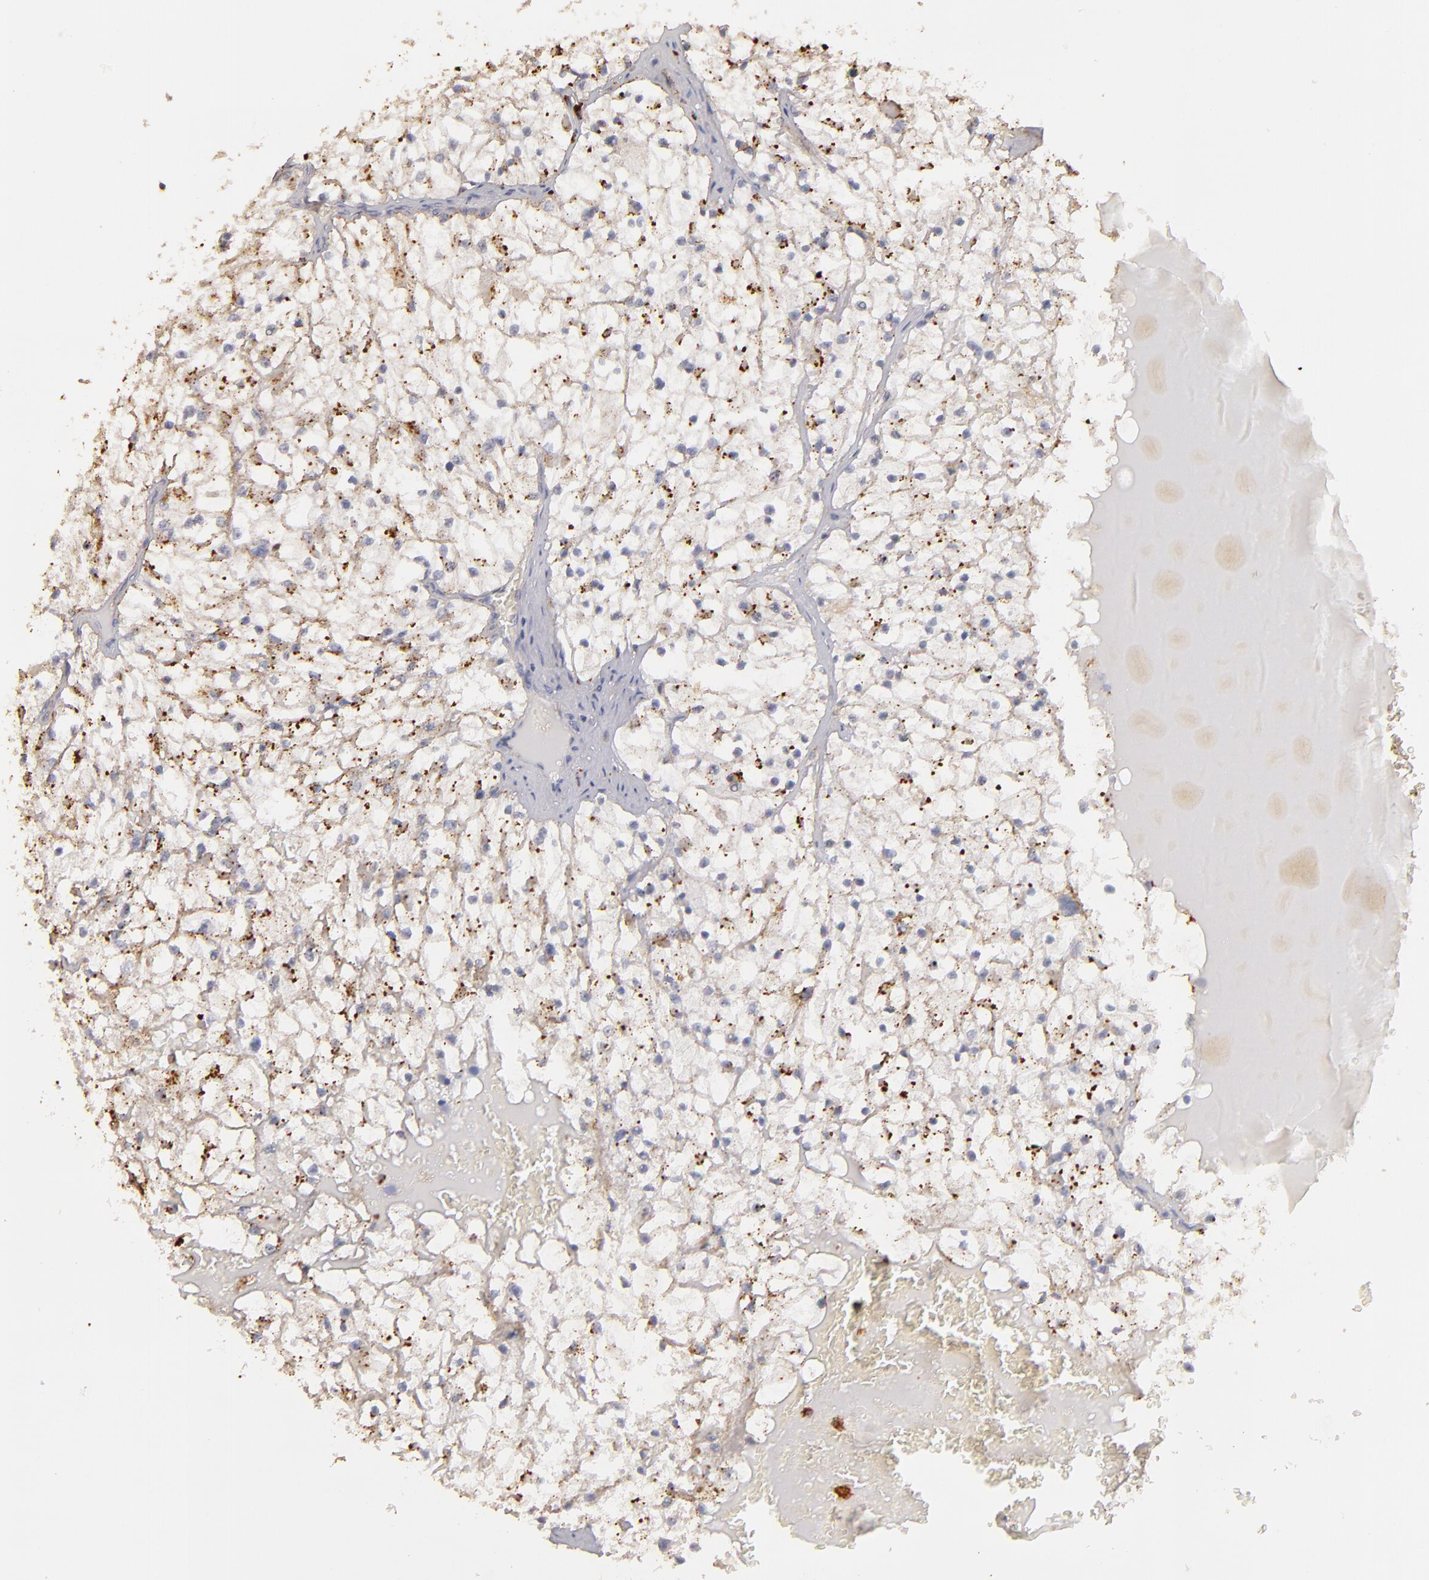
{"staining": {"intensity": "weak", "quantity": ">75%", "location": "cytoplasmic/membranous"}, "tissue": "renal cancer", "cell_type": "Tumor cells", "image_type": "cancer", "snomed": [{"axis": "morphology", "description": "Adenocarcinoma, NOS"}, {"axis": "topography", "description": "Kidney"}], "caption": "Adenocarcinoma (renal) stained with a brown dye reveals weak cytoplasmic/membranous positive staining in approximately >75% of tumor cells.", "gene": "TRAF1", "patient": {"sex": "male", "age": 61}}